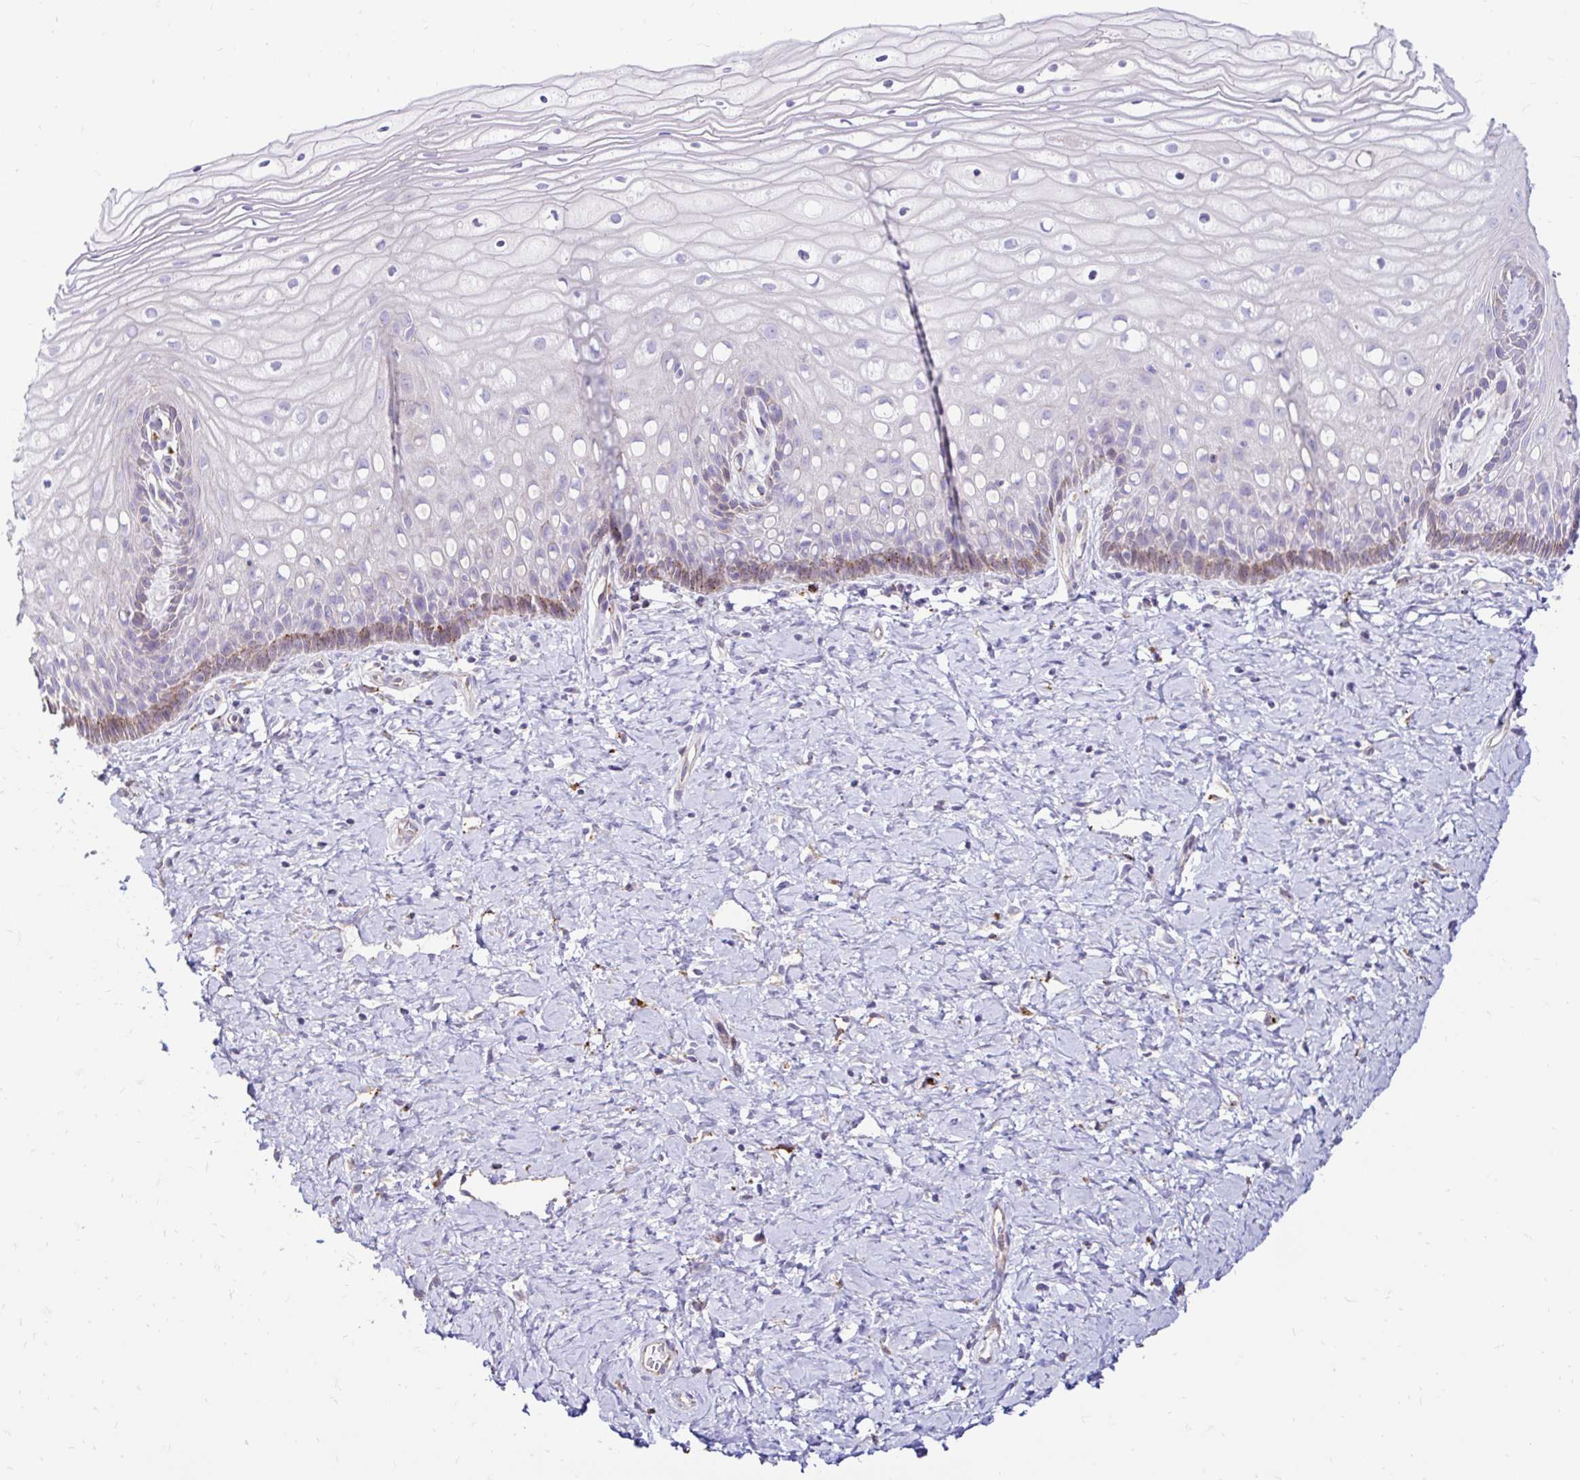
{"staining": {"intensity": "strong", "quantity": ">75%", "location": "cytoplasmic/membranous"}, "tissue": "cervix", "cell_type": "Glandular cells", "image_type": "normal", "snomed": [{"axis": "morphology", "description": "Normal tissue, NOS"}, {"axis": "topography", "description": "Cervix"}], "caption": "High-power microscopy captured an IHC histopathology image of normal cervix, revealing strong cytoplasmic/membranous positivity in approximately >75% of glandular cells.", "gene": "FUCA1", "patient": {"sex": "female", "age": 37}}